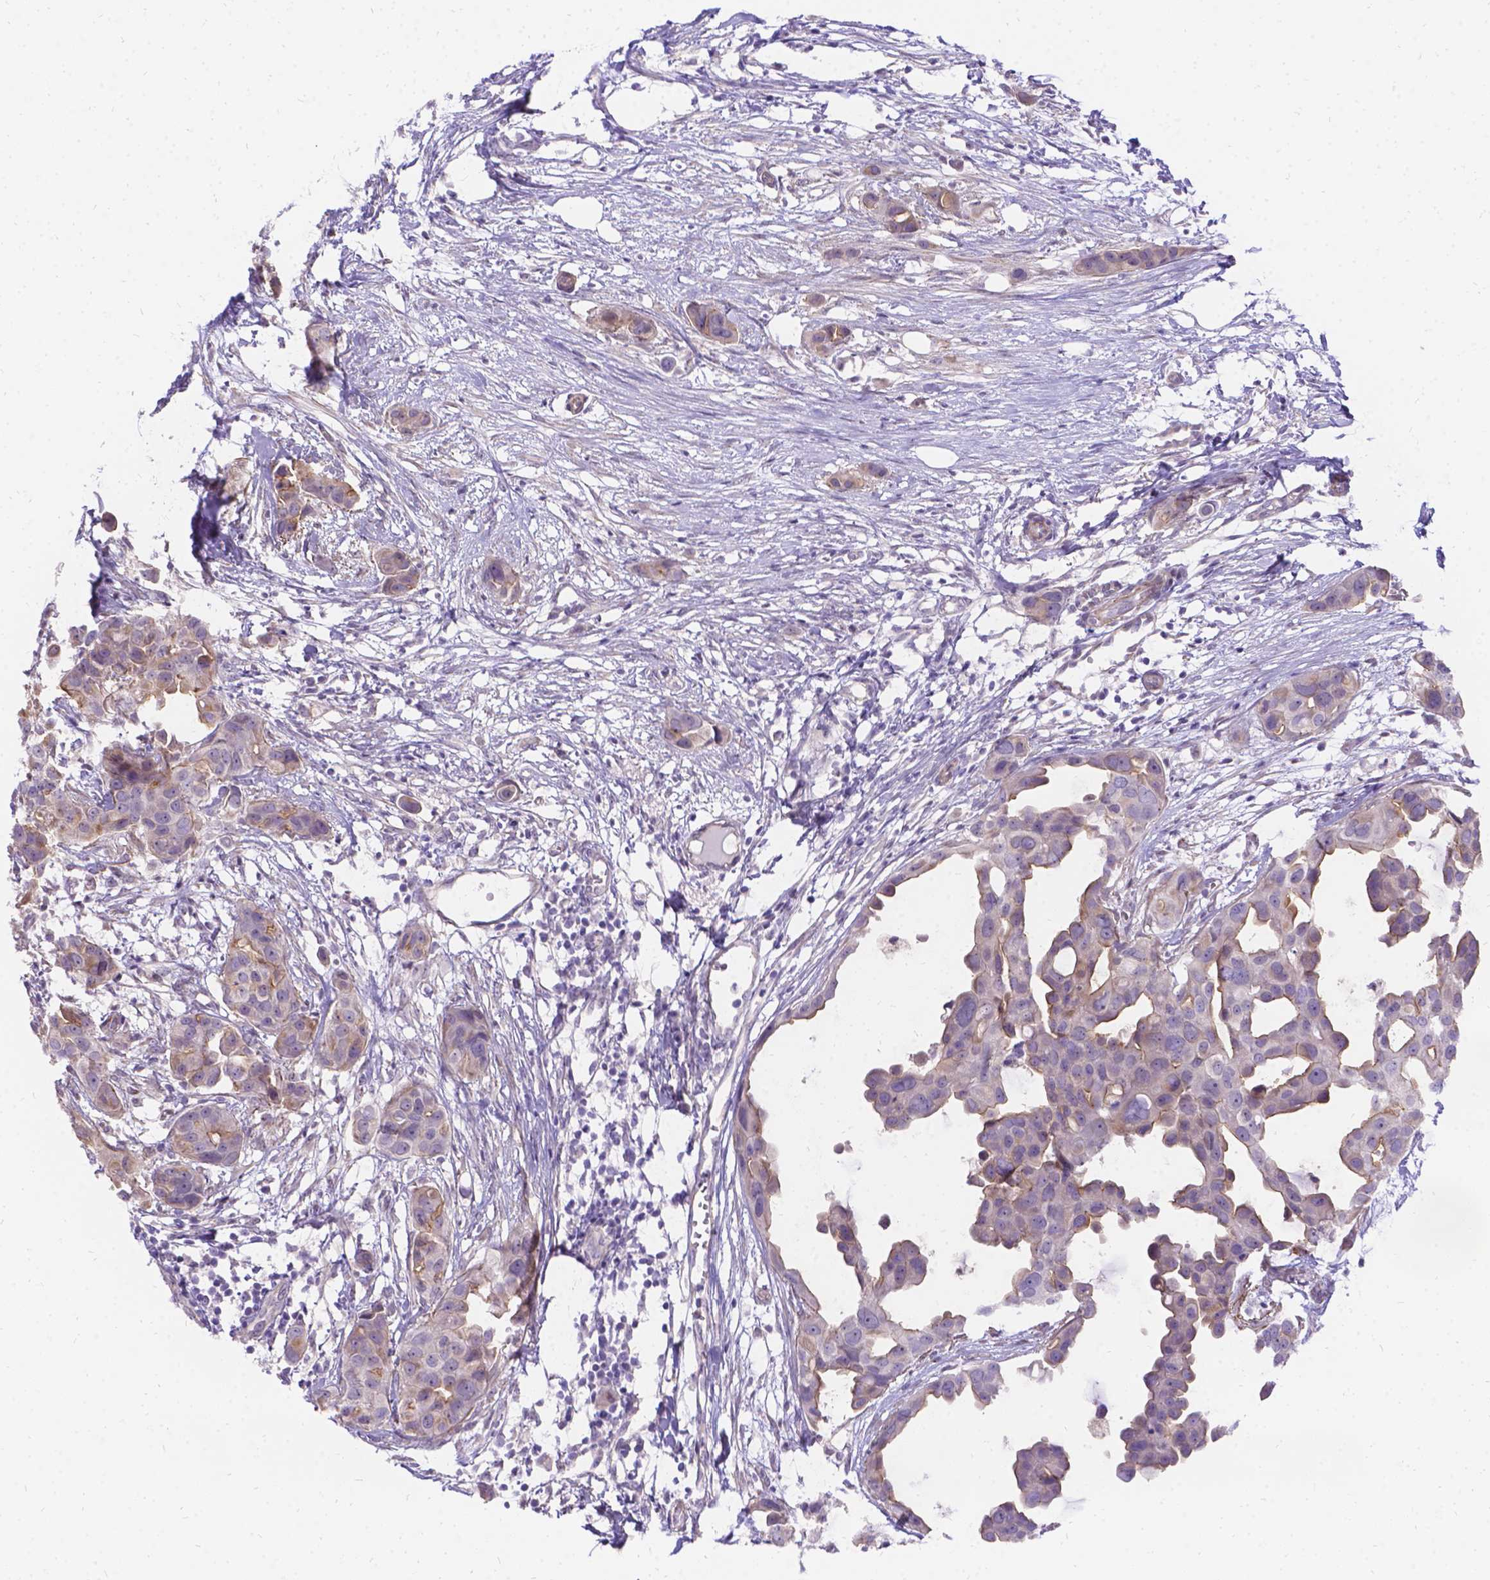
{"staining": {"intensity": "moderate", "quantity": "<25%", "location": "cytoplasmic/membranous"}, "tissue": "breast cancer", "cell_type": "Tumor cells", "image_type": "cancer", "snomed": [{"axis": "morphology", "description": "Duct carcinoma"}, {"axis": "topography", "description": "Breast"}], "caption": "Immunohistochemistry (DAB (3,3'-diaminobenzidine)) staining of human breast cancer displays moderate cytoplasmic/membranous protein positivity in about <25% of tumor cells.", "gene": "PALS1", "patient": {"sex": "female", "age": 38}}